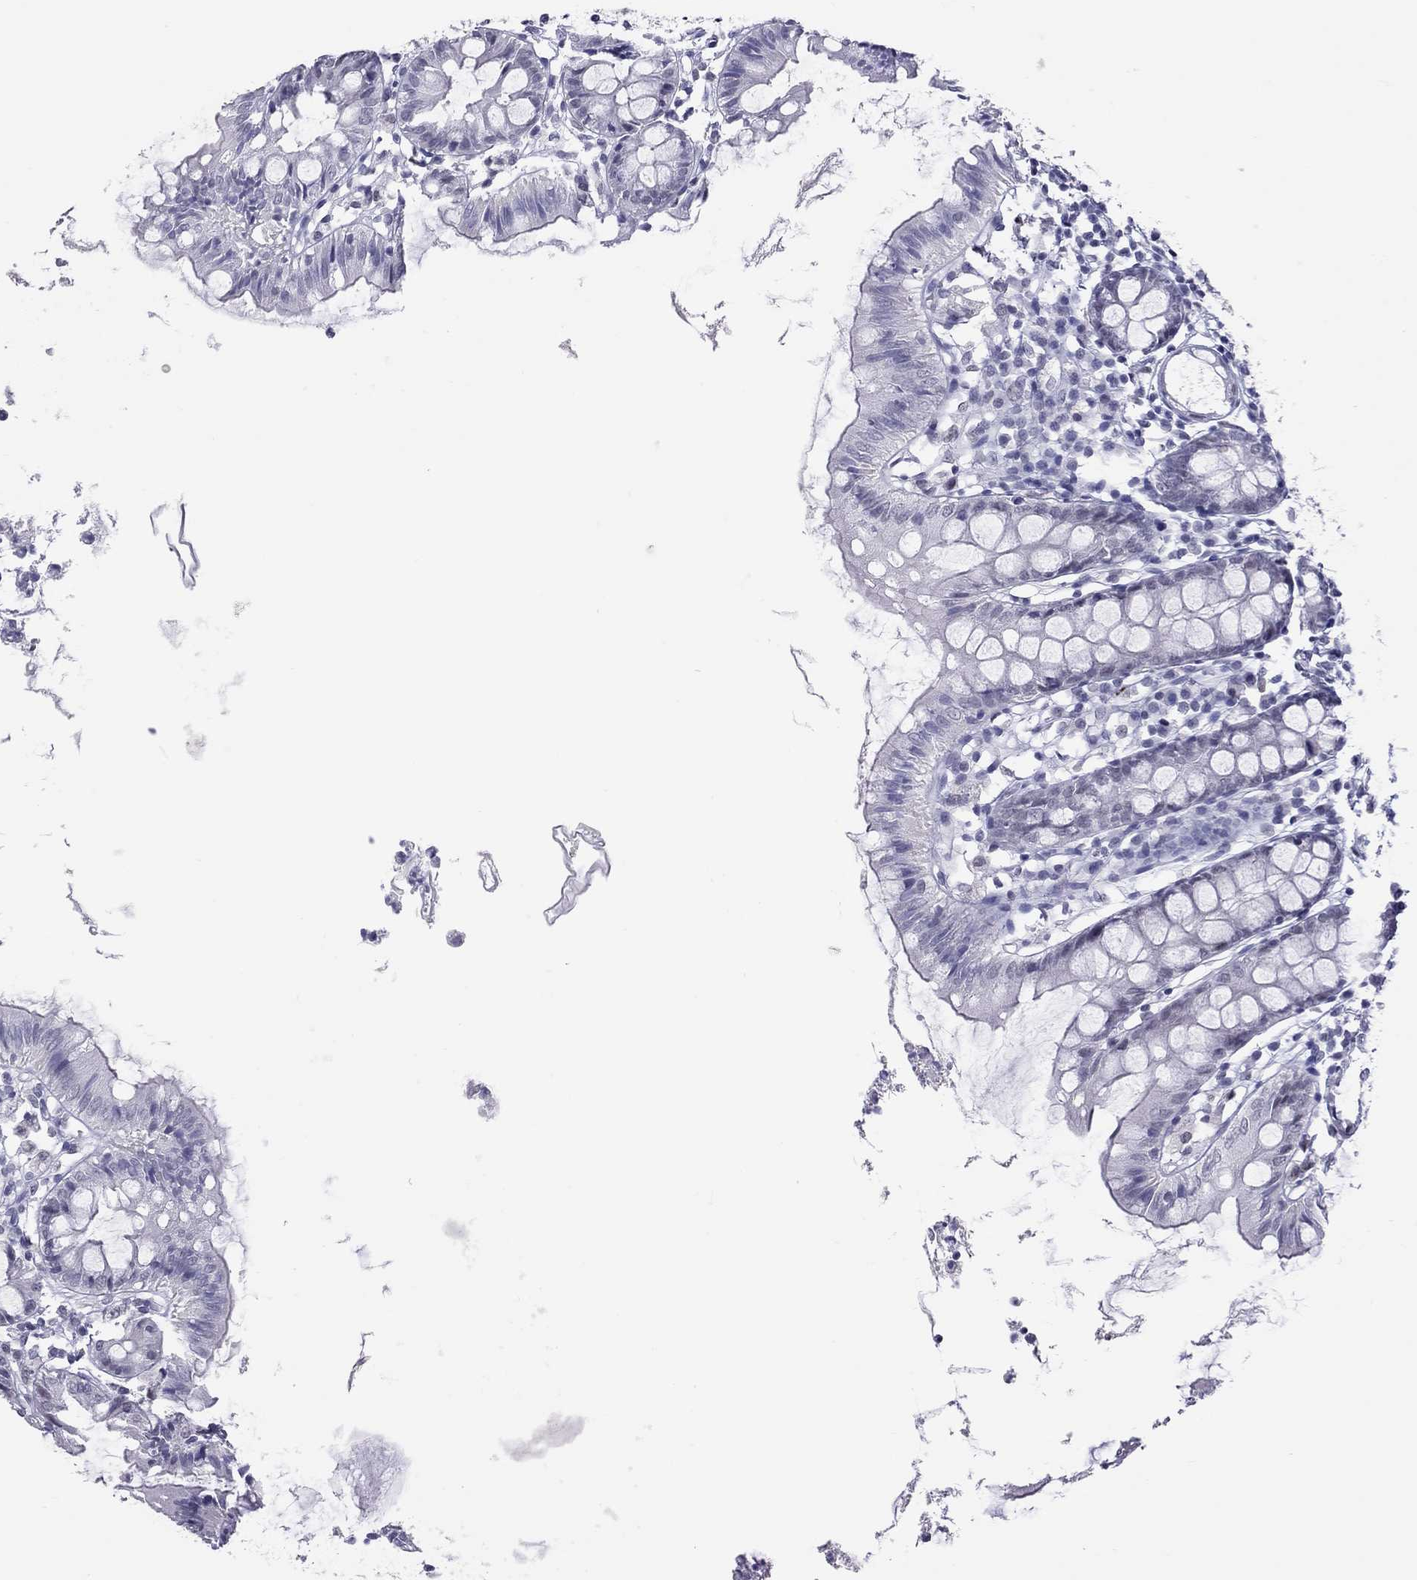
{"staining": {"intensity": "negative", "quantity": "none", "location": "none"}, "tissue": "colon", "cell_type": "Endothelial cells", "image_type": "normal", "snomed": [{"axis": "morphology", "description": "Normal tissue, NOS"}, {"axis": "topography", "description": "Colon"}], "caption": "Immunohistochemistry histopathology image of normal colon: colon stained with DAB (3,3'-diaminobenzidine) exhibits no significant protein expression in endothelial cells.", "gene": "JHY", "patient": {"sex": "female", "age": 84}}